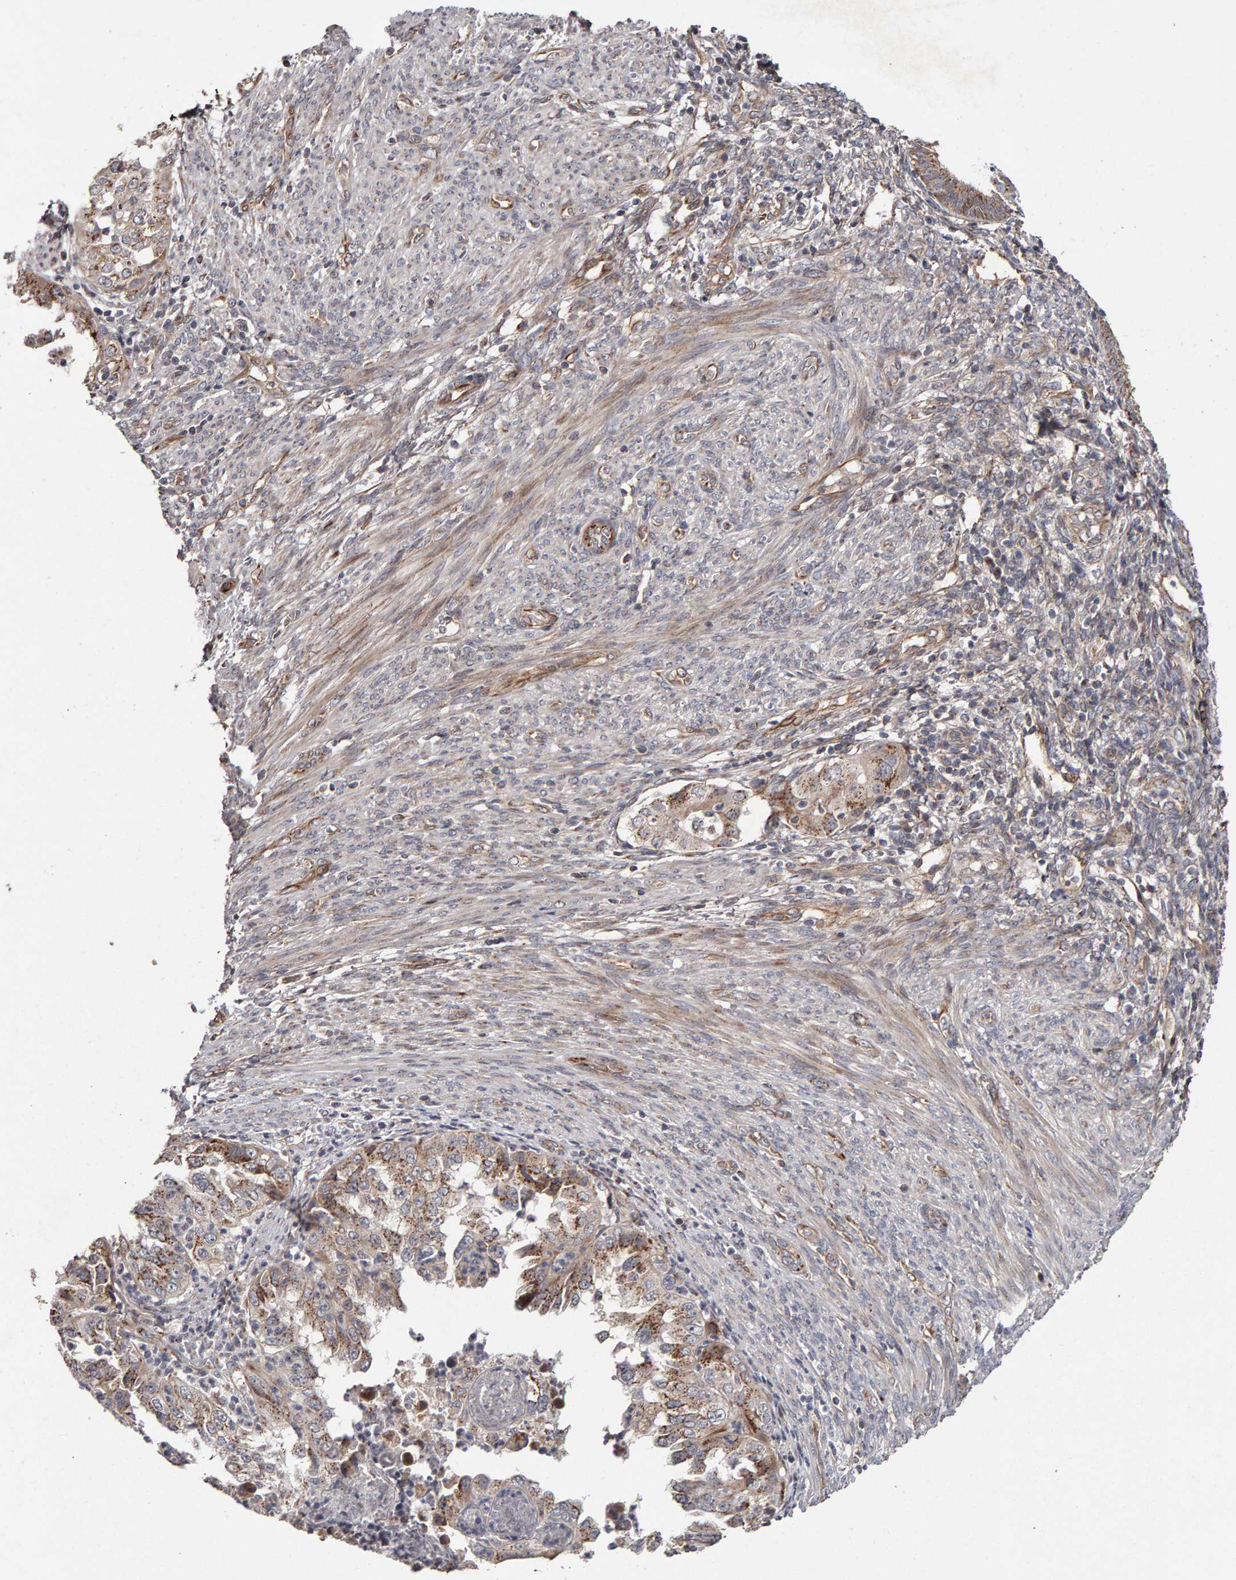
{"staining": {"intensity": "moderate", "quantity": ">75%", "location": "cytoplasmic/membranous"}, "tissue": "endometrial cancer", "cell_type": "Tumor cells", "image_type": "cancer", "snomed": [{"axis": "morphology", "description": "Adenocarcinoma, NOS"}, {"axis": "topography", "description": "Endometrium"}], "caption": "There is medium levels of moderate cytoplasmic/membranous positivity in tumor cells of endometrial cancer, as demonstrated by immunohistochemical staining (brown color).", "gene": "CANT1", "patient": {"sex": "female", "age": 85}}